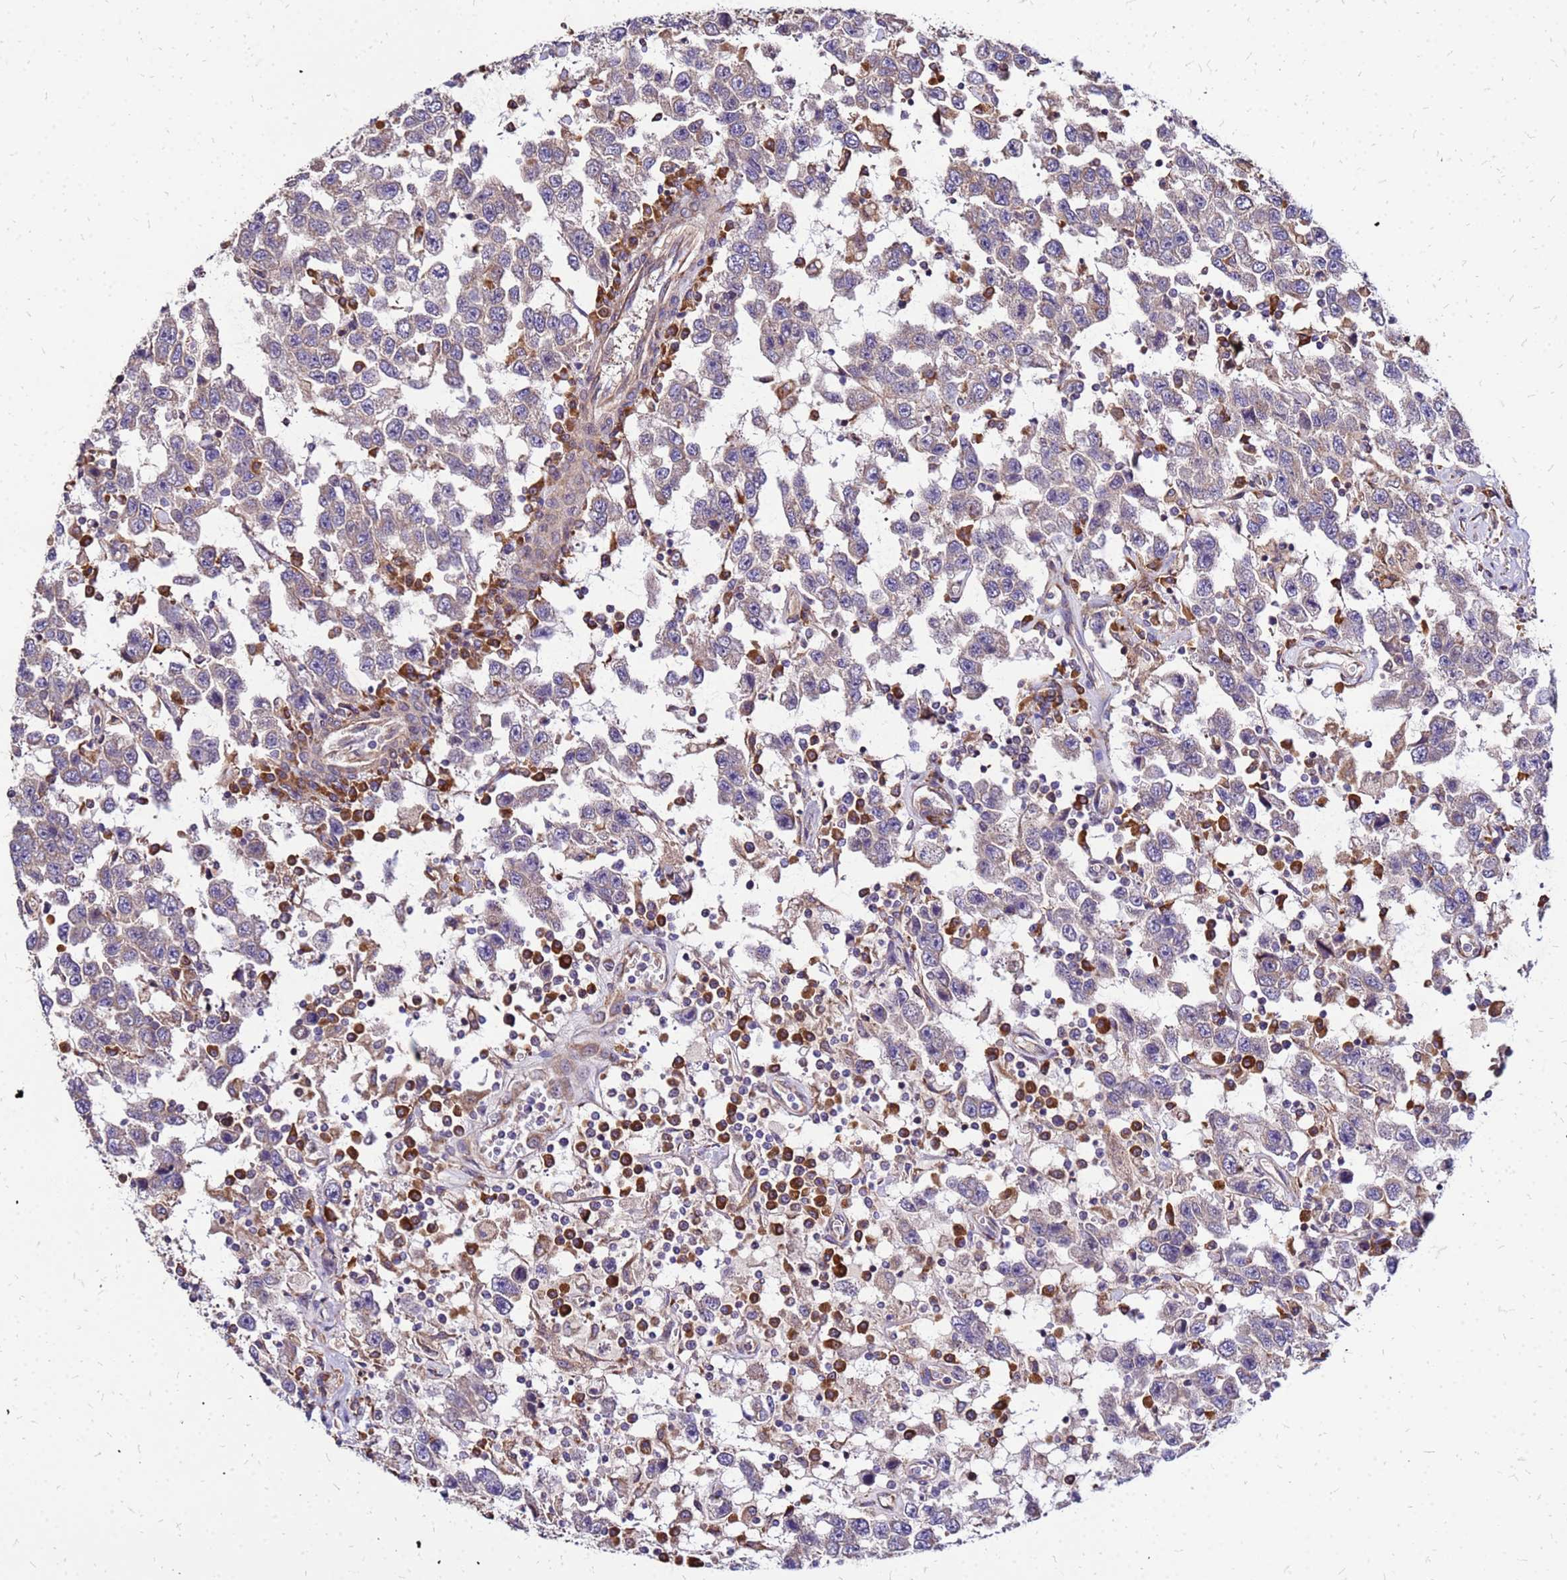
{"staining": {"intensity": "weak", "quantity": "<25%", "location": "cytoplasmic/membranous"}, "tissue": "testis cancer", "cell_type": "Tumor cells", "image_type": "cancer", "snomed": [{"axis": "morphology", "description": "Seminoma, NOS"}, {"axis": "topography", "description": "Testis"}], "caption": "IHC micrograph of testis cancer (seminoma) stained for a protein (brown), which reveals no positivity in tumor cells.", "gene": "VMO1", "patient": {"sex": "male", "age": 41}}